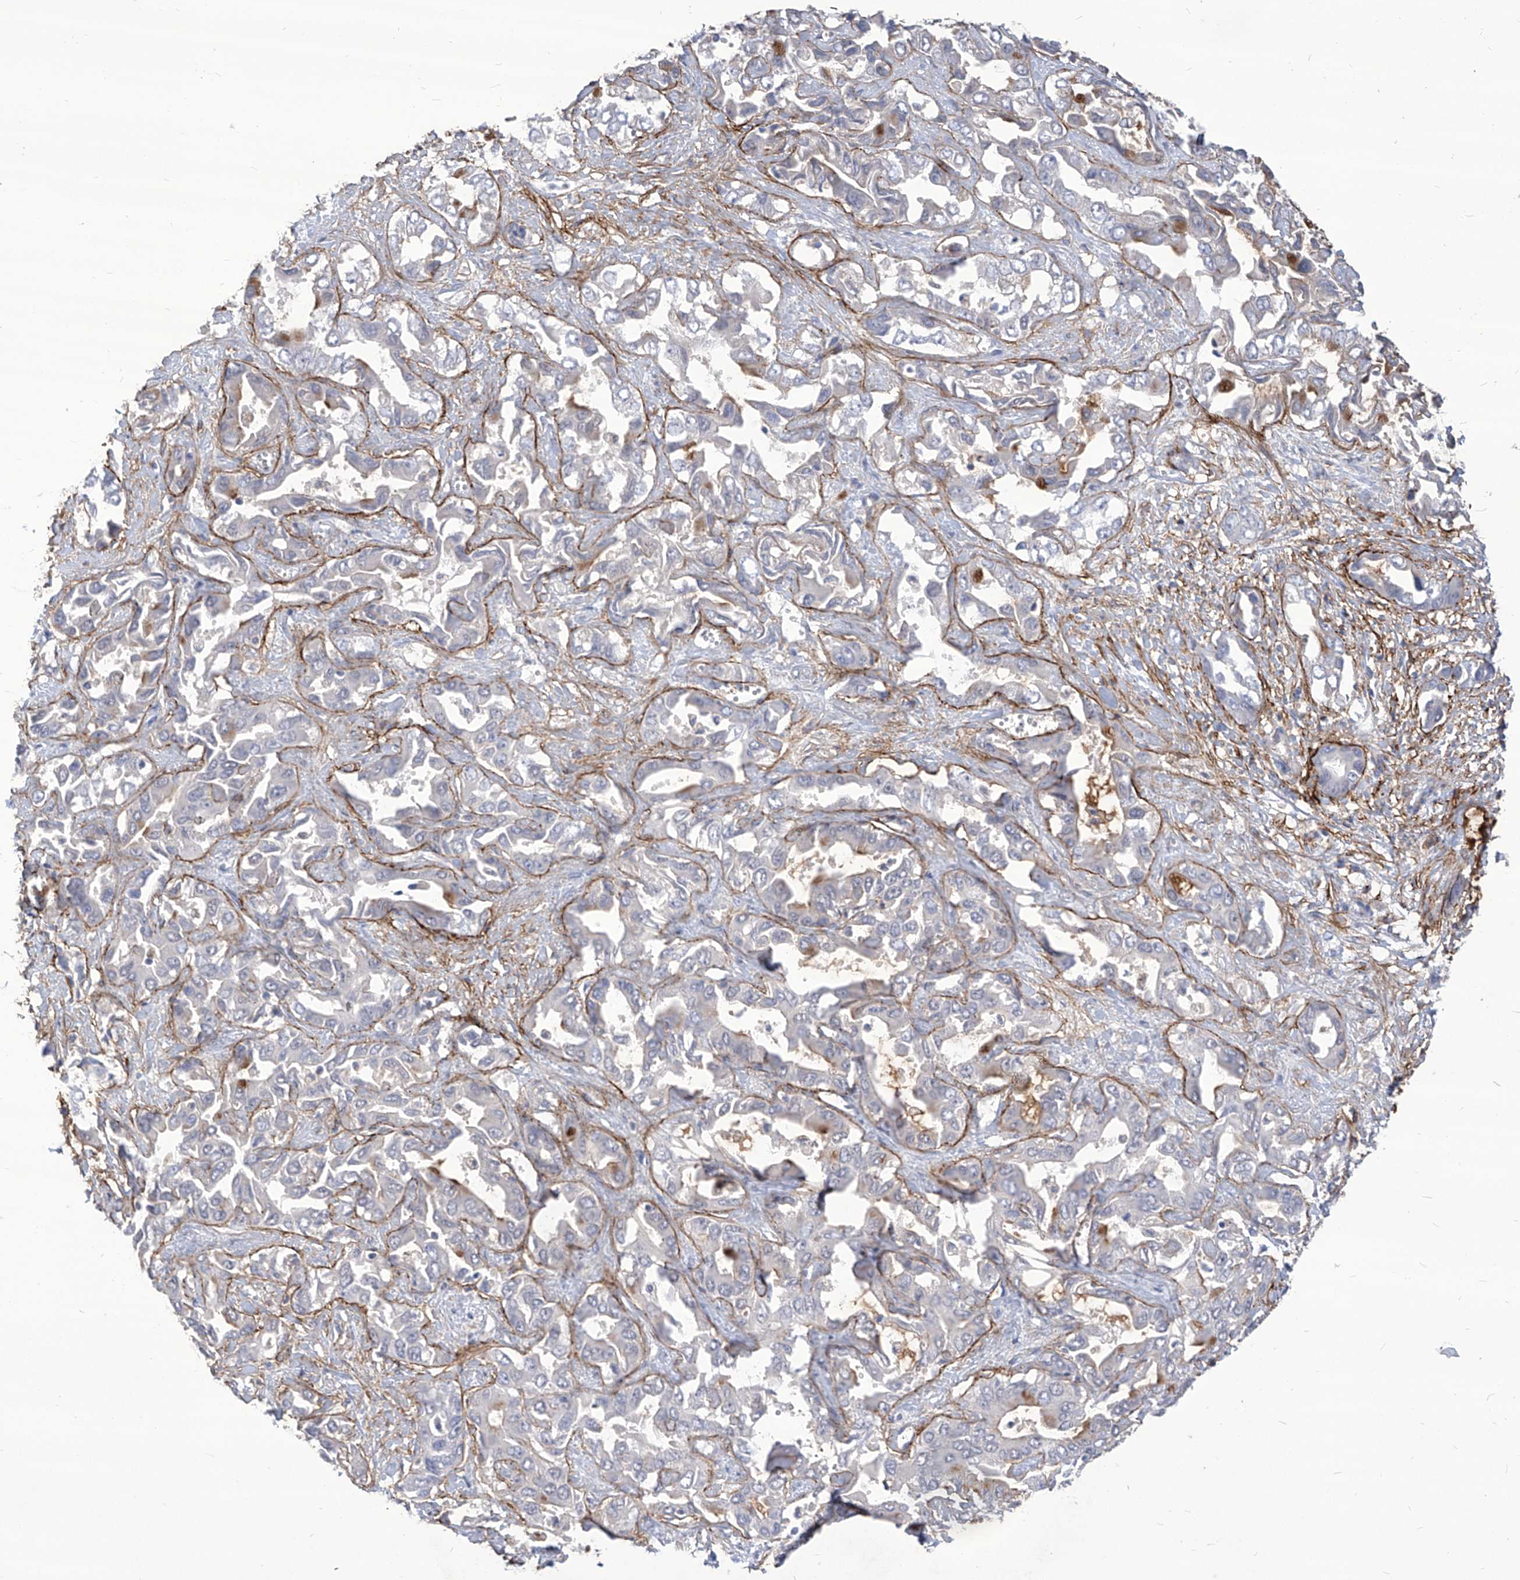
{"staining": {"intensity": "negative", "quantity": "none", "location": "none"}, "tissue": "liver cancer", "cell_type": "Tumor cells", "image_type": "cancer", "snomed": [{"axis": "morphology", "description": "Cholangiocarcinoma"}, {"axis": "topography", "description": "Liver"}], "caption": "This histopathology image is of cholangiocarcinoma (liver) stained with immunohistochemistry (IHC) to label a protein in brown with the nuclei are counter-stained blue. There is no expression in tumor cells.", "gene": "TXNIP", "patient": {"sex": "female", "age": 52}}